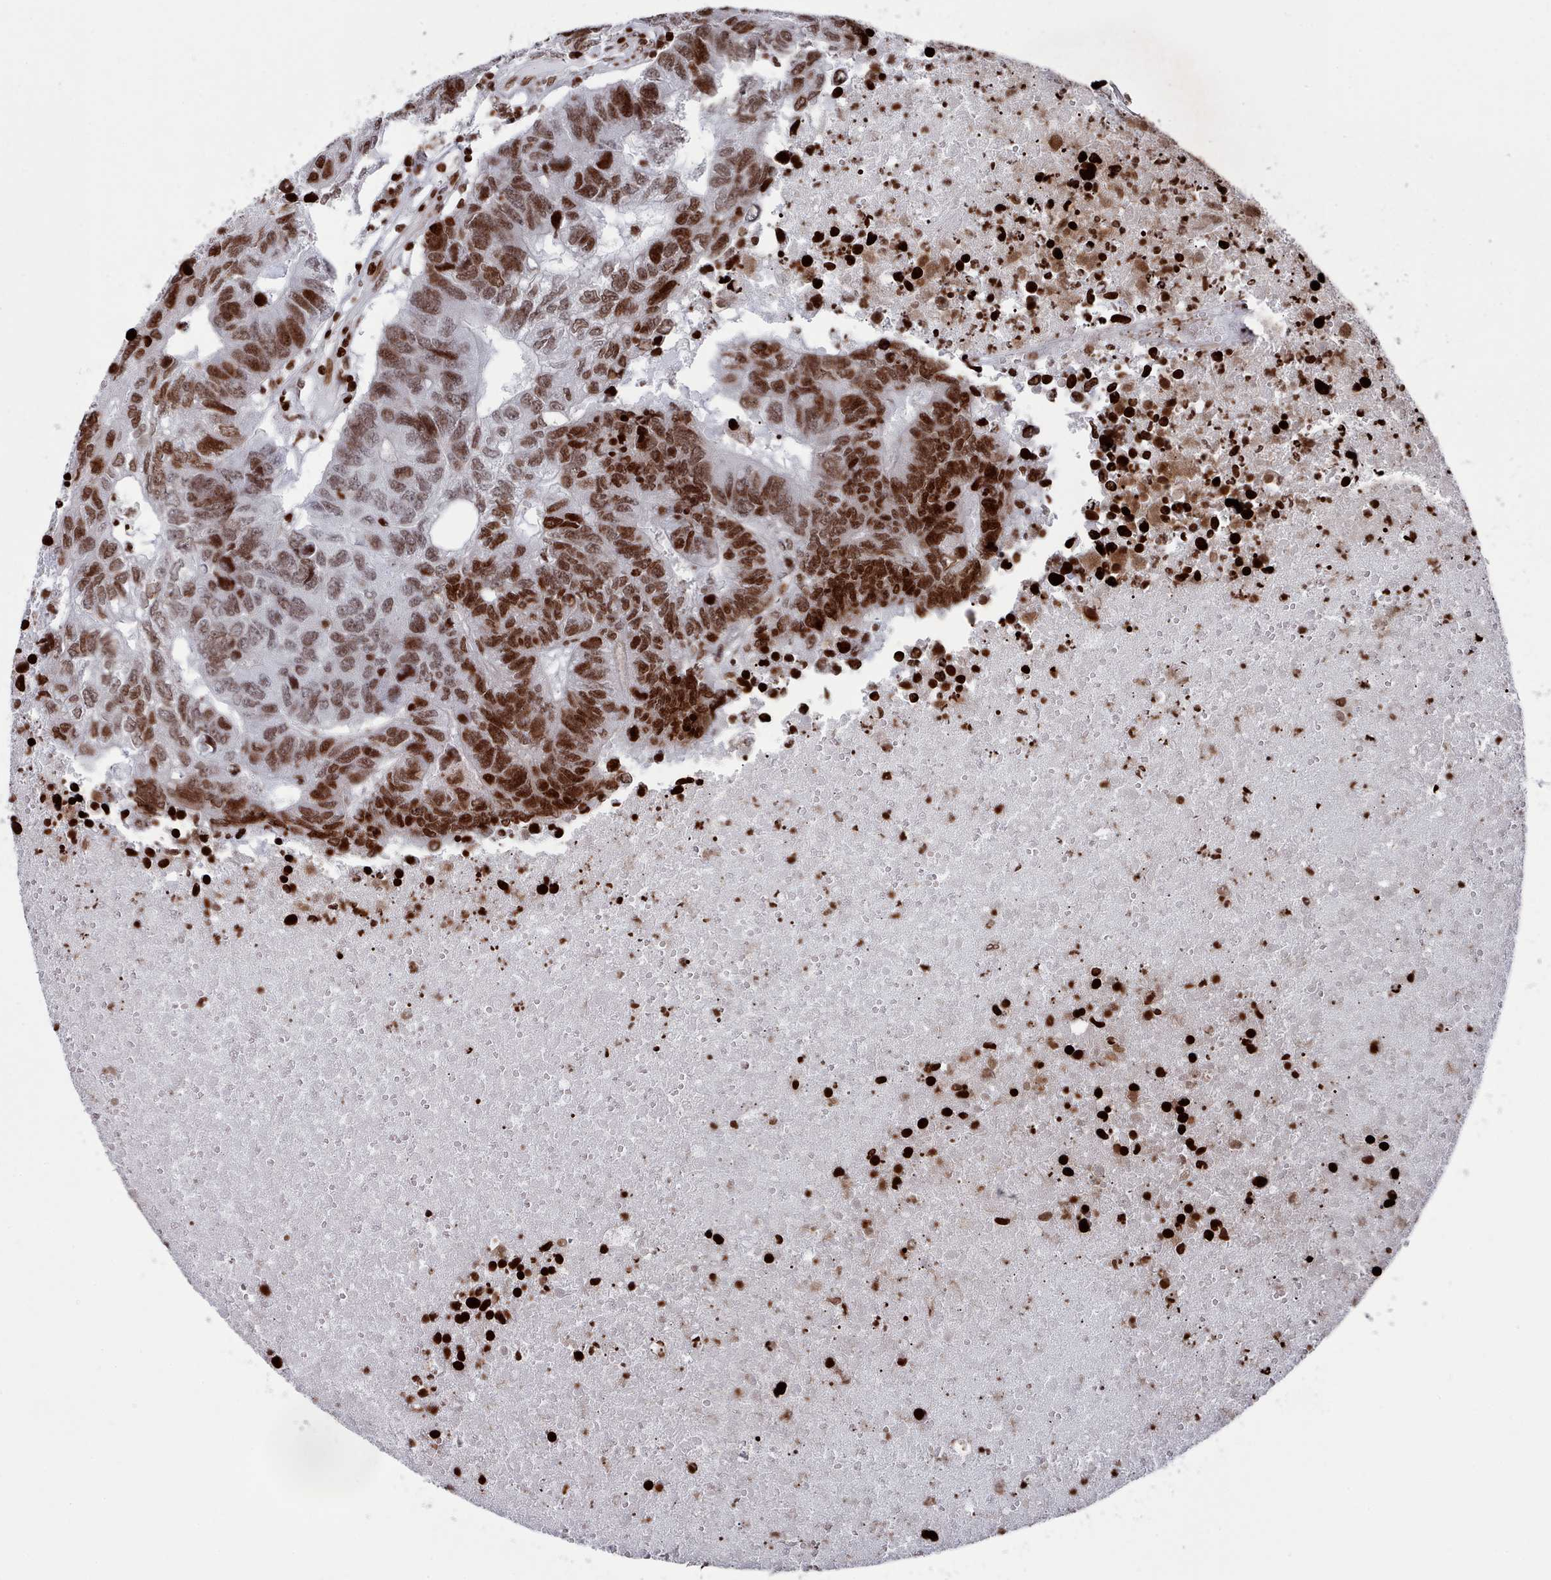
{"staining": {"intensity": "strong", "quantity": ">75%", "location": "nuclear"}, "tissue": "colorectal cancer", "cell_type": "Tumor cells", "image_type": "cancer", "snomed": [{"axis": "morphology", "description": "Adenocarcinoma, NOS"}, {"axis": "topography", "description": "Colon"}], "caption": "Colorectal cancer (adenocarcinoma) tissue shows strong nuclear positivity in approximately >75% of tumor cells", "gene": "PCDHB12", "patient": {"sex": "female", "age": 48}}